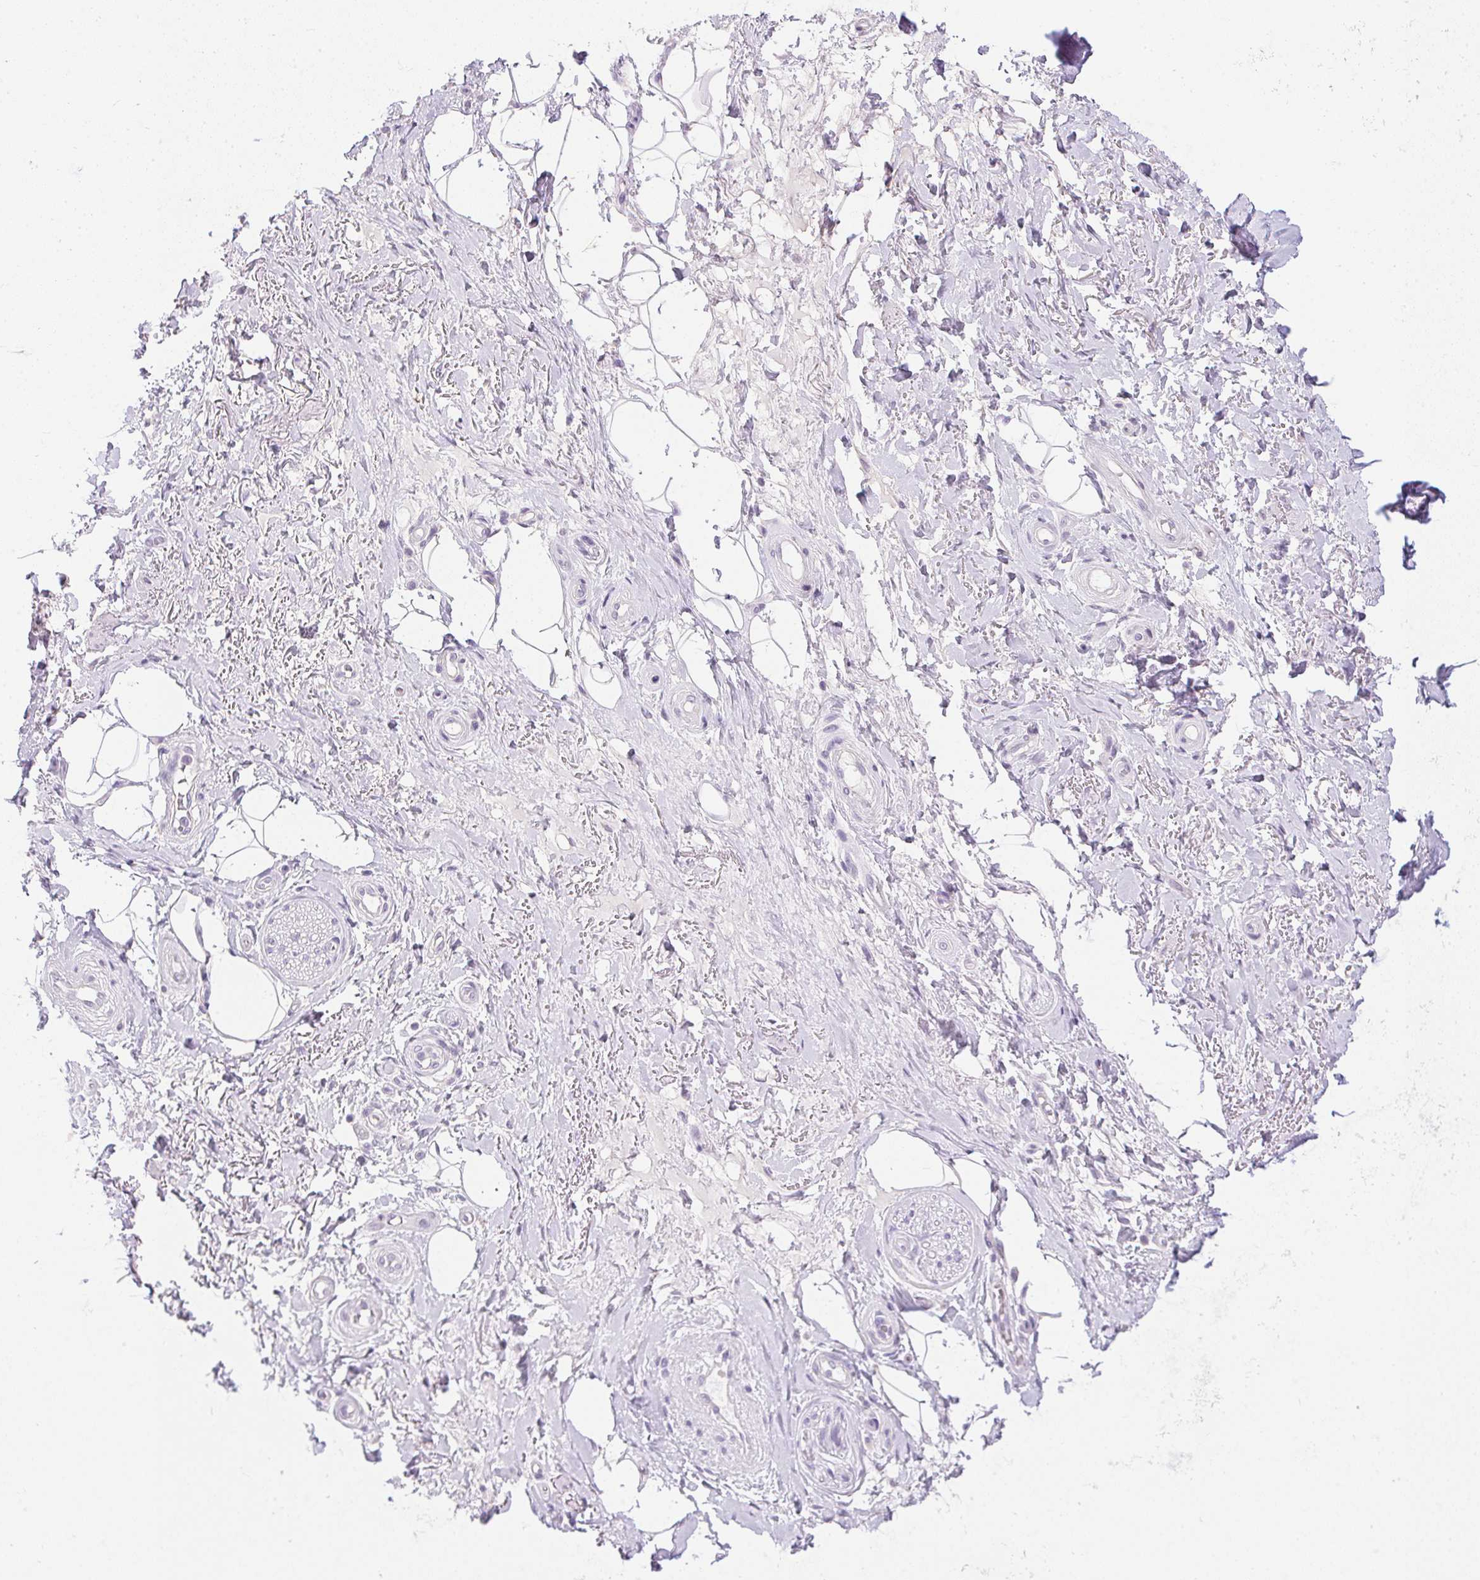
{"staining": {"intensity": "negative", "quantity": "none", "location": "none"}, "tissue": "adipose tissue", "cell_type": "Adipocytes", "image_type": "normal", "snomed": [{"axis": "morphology", "description": "Normal tissue, NOS"}, {"axis": "topography", "description": "Anal"}, {"axis": "topography", "description": "Peripheral nerve tissue"}], "caption": "Immunohistochemistry (IHC) image of benign adipose tissue: adipose tissue stained with DAB shows no significant protein positivity in adipocytes. The staining was performed using DAB to visualize the protein expression in brown, while the nuclei were stained in blue with hematoxylin (Magnification: 20x).", "gene": "PRL", "patient": {"sex": "male", "age": 53}}